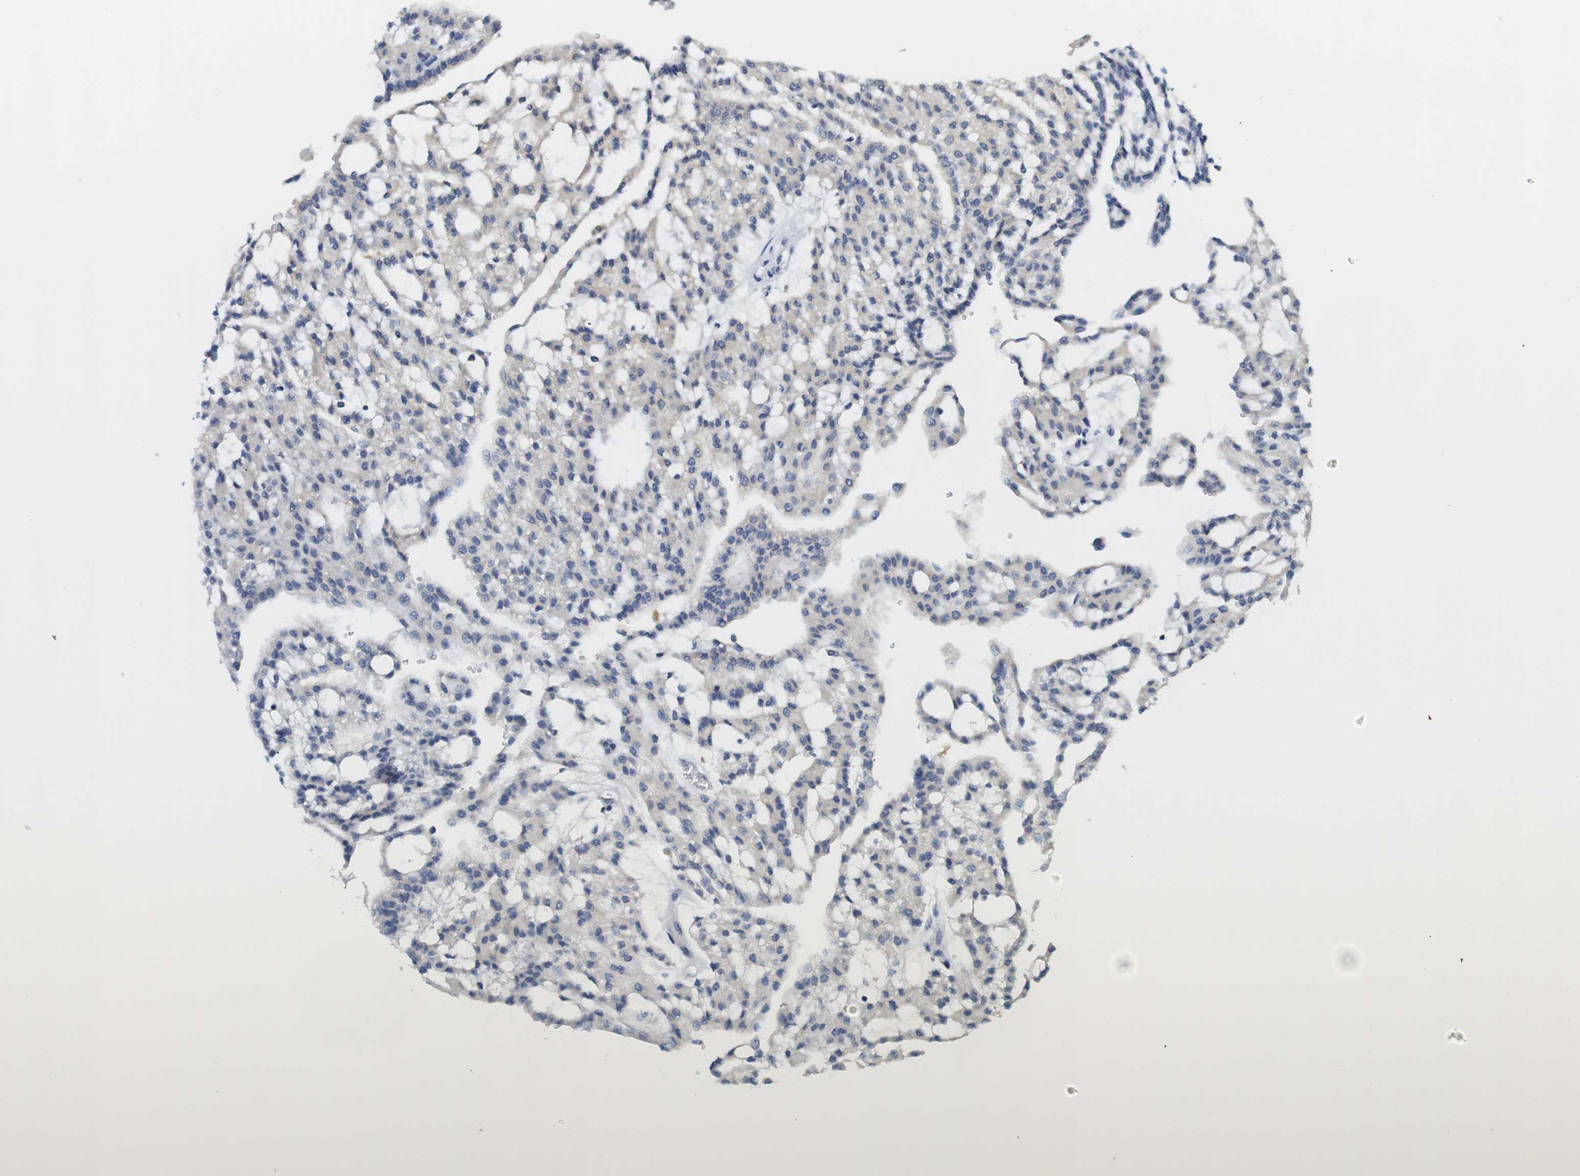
{"staining": {"intensity": "negative", "quantity": "none", "location": "none"}, "tissue": "renal cancer", "cell_type": "Tumor cells", "image_type": "cancer", "snomed": [{"axis": "morphology", "description": "Adenocarcinoma, NOS"}, {"axis": "topography", "description": "Kidney"}], "caption": "Tumor cells show no significant protein staining in renal cancer.", "gene": "NEBL", "patient": {"sex": "male", "age": 63}}